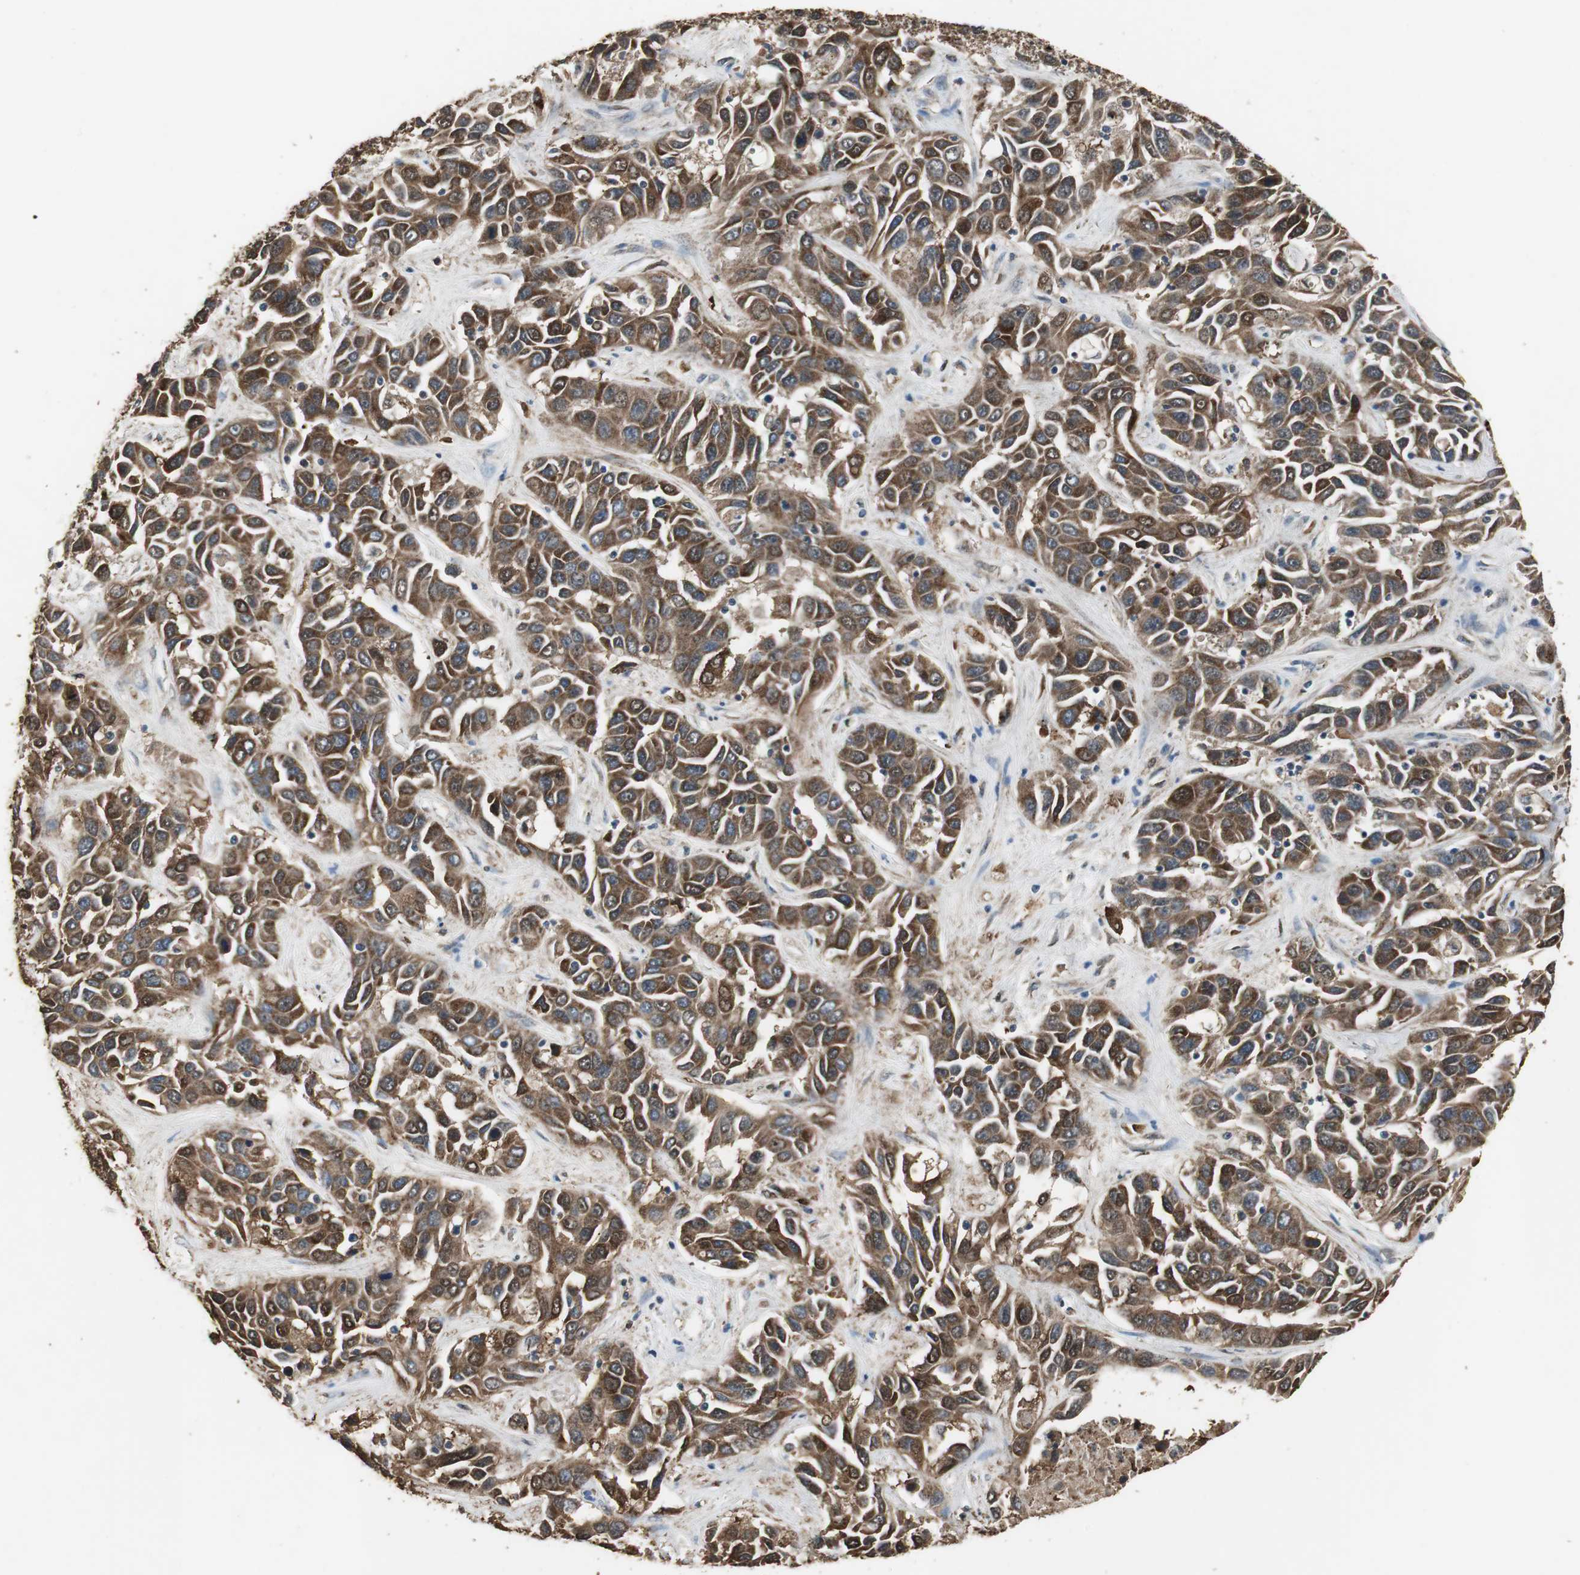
{"staining": {"intensity": "strong", "quantity": ">75%", "location": "cytoplasmic/membranous"}, "tissue": "liver cancer", "cell_type": "Tumor cells", "image_type": "cancer", "snomed": [{"axis": "morphology", "description": "Cholangiocarcinoma"}, {"axis": "topography", "description": "Liver"}], "caption": "IHC (DAB (3,3'-diaminobenzidine)) staining of human liver cancer shows strong cytoplasmic/membranous protein staining in approximately >75% of tumor cells. The staining was performed using DAB (3,3'-diaminobenzidine), with brown indicating positive protein expression. Nuclei are stained blue with hematoxylin.", "gene": "JTB", "patient": {"sex": "female", "age": 52}}